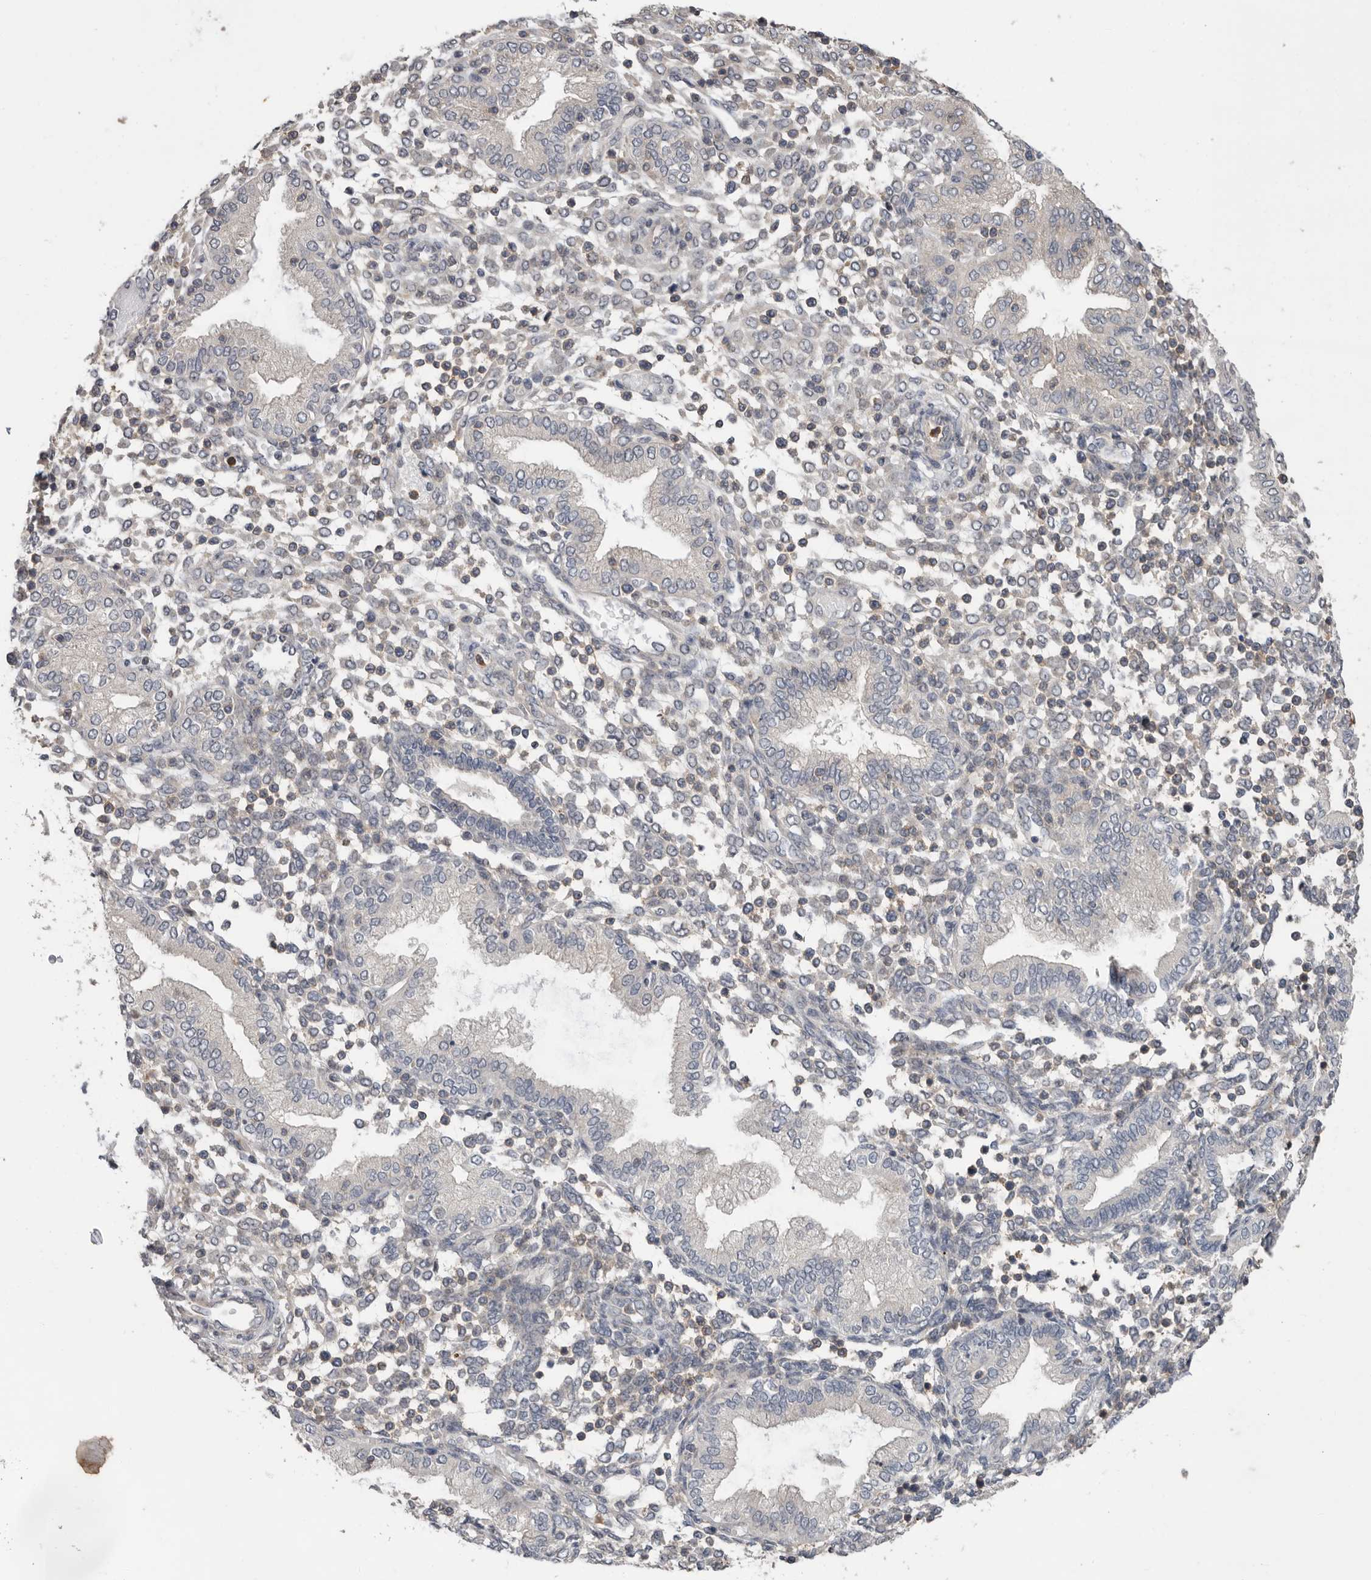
{"staining": {"intensity": "negative", "quantity": "none", "location": "none"}, "tissue": "endometrium", "cell_type": "Cells in endometrial stroma", "image_type": "normal", "snomed": [{"axis": "morphology", "description": "Normal tissue, NOS"}, {"axis": "topography", "description": "Endometrium"}], "caption": "Immunohistochemical staining of unremarkable endometrium exhibits no significant positivity in cells in endometrial stroma. (DAB (3,3'-diaminobenzidine) IHC with hematoxylin counter stain).", "gene": "KLK5", "patient": {"sex": "female", "age": 53}}